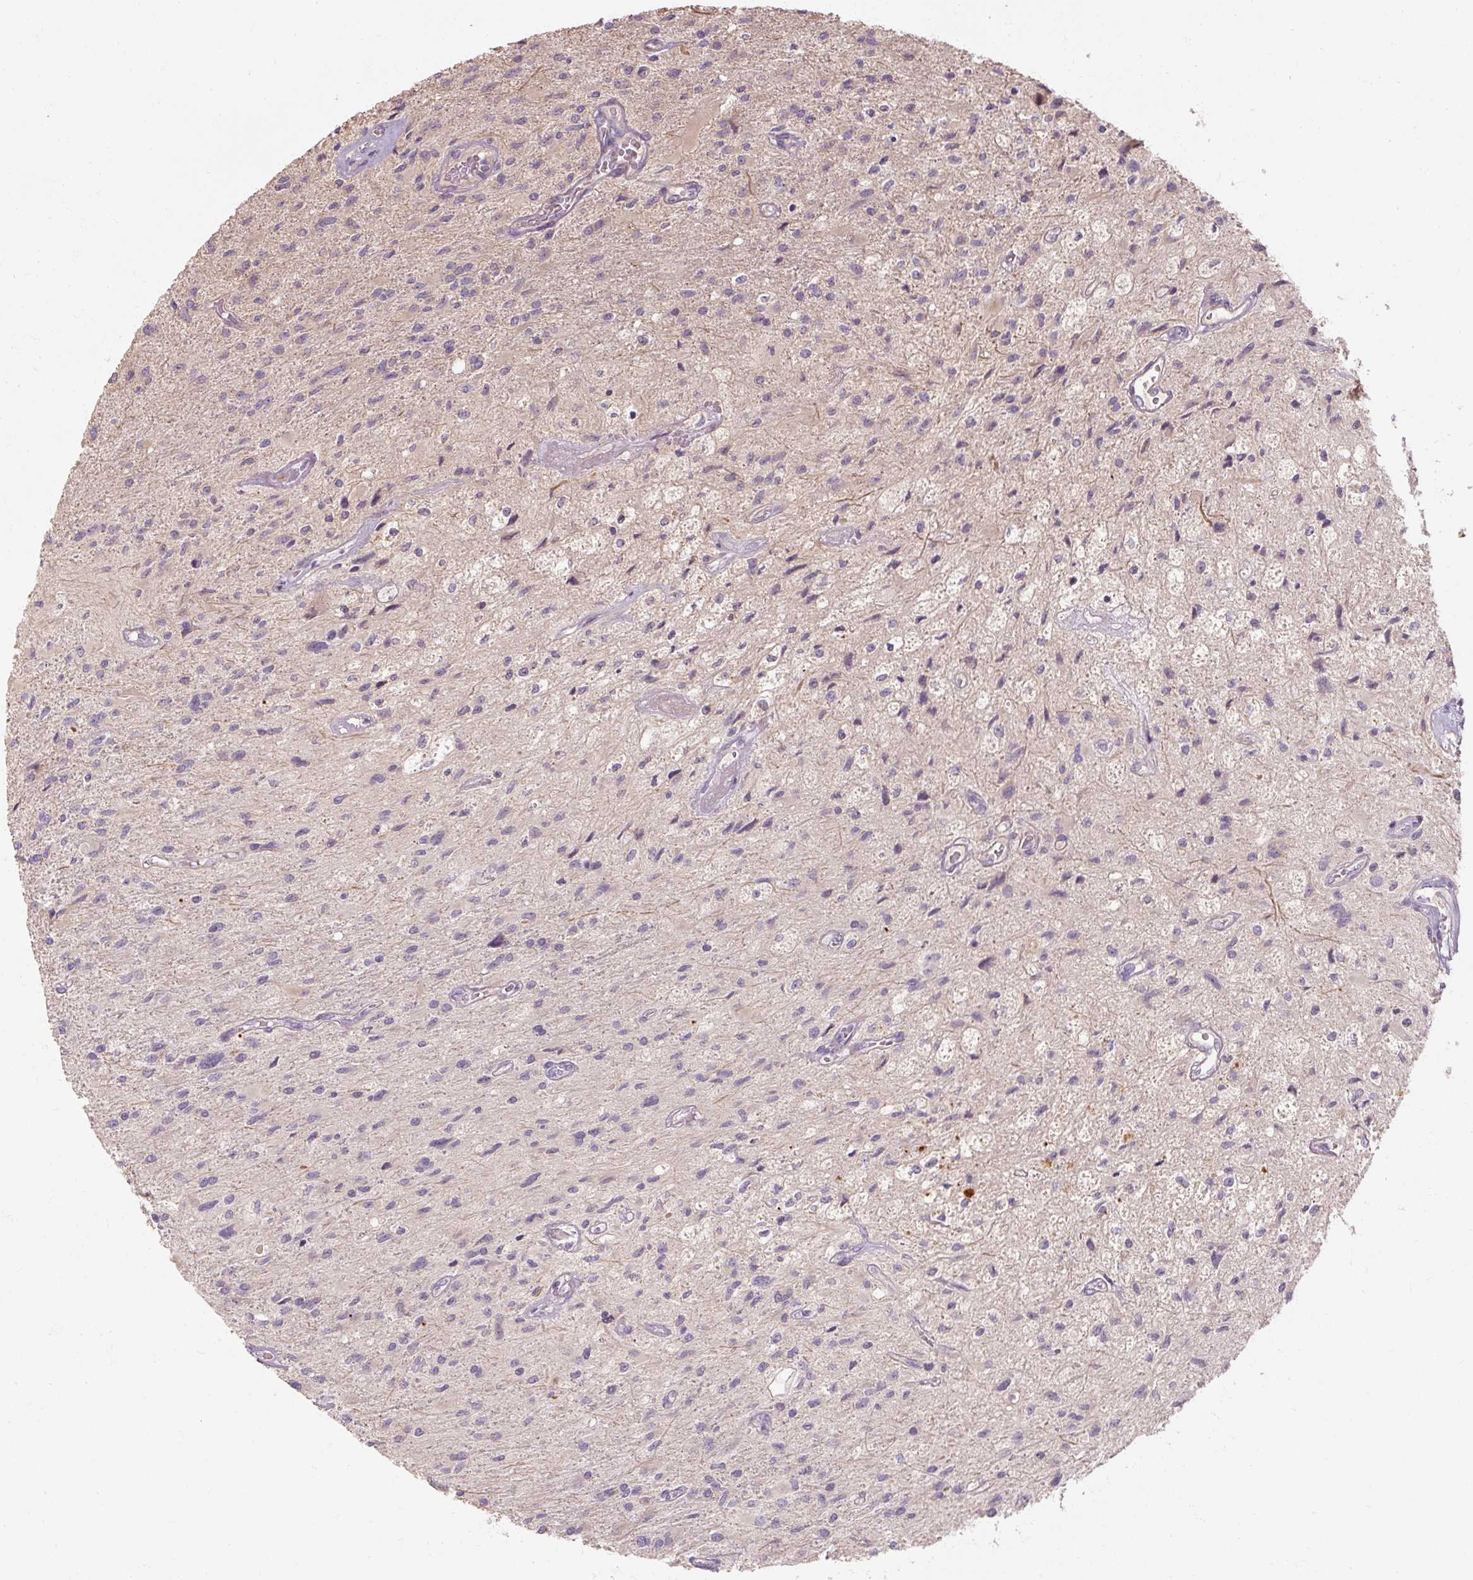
{"staining": {"intensity": "negative", "quantity": "none", "location": "none"}, "tissue": "glioma", "cell_type": "Tumor cells", "image_type": "cancer", "snomed": [{"axis": "morphology", "description": "Glioma, malignant, High grade"}, {"axis": "topography", "description": "Brain"}], "caption": "Immunohistochemistry image of neoplastic tissue: human malignant glioma (high-grade) stained with DAB (3,3'-diaminobenzidine) shows no significant protein positivity in tumor cells.", "gene": "RB1CC1", "patient": {"sex": "female", "age": 70}}